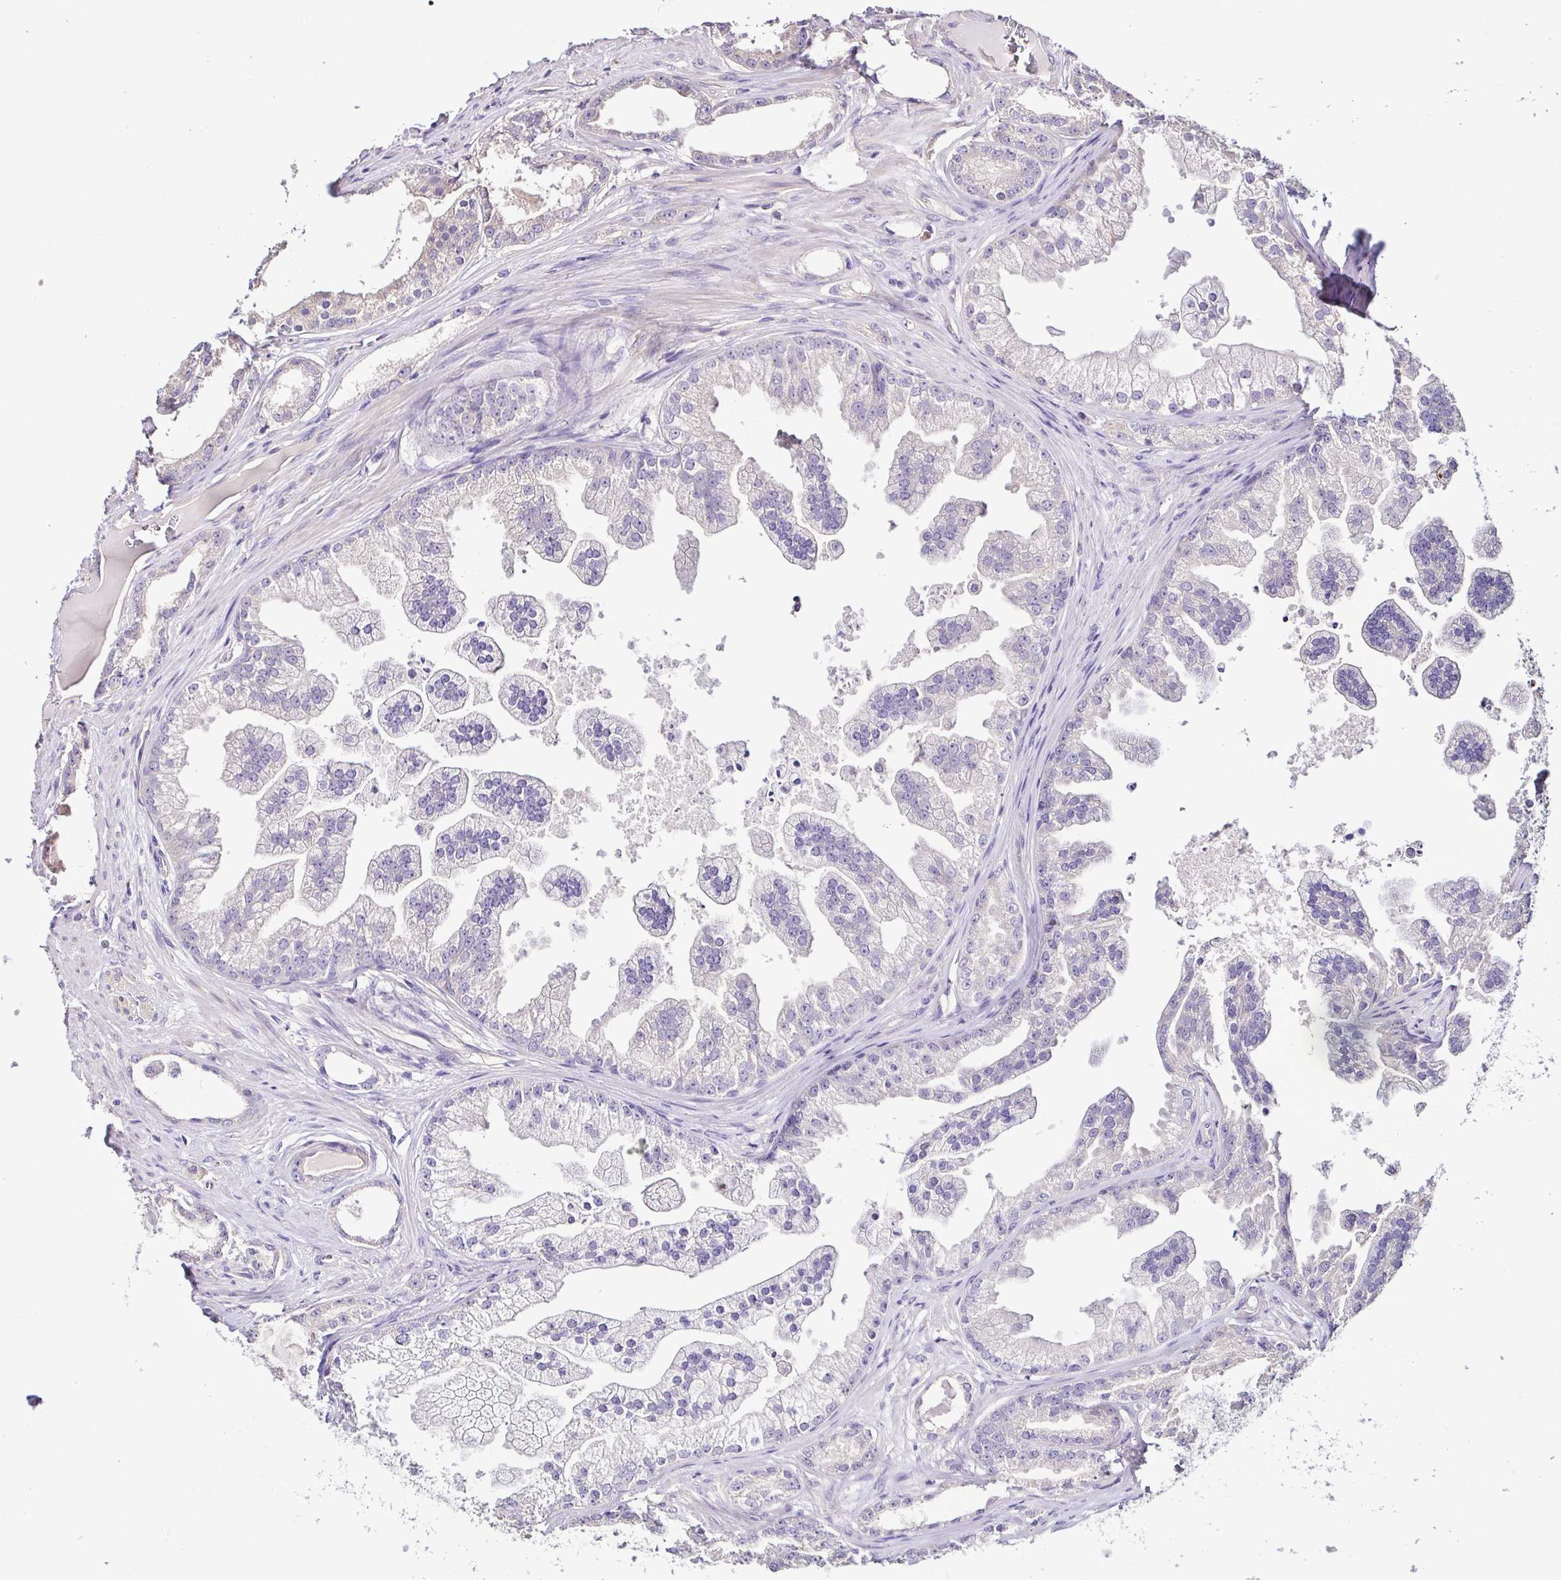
{"staining": {"intensity": "negative", "quantity": "none", "location": "none"}, "tissue": "prostate cancer", "cell_type": "Tumor cells", "image_type": "cancer", "snomed": [{"axis": "morphology", "description": "Adenocarcinoma, Low grade"}, {"axis": "topography", "description": "Prostate"}], "caption": "Micrograph shows no significant protein expression in tumor cells of low-grade adenocarcinoma (prostate). The staining is performed using DAB (3,3'-diaminobenzidine) brown chromogen with nuclei counter-stained in using hematoxylin.", "gene": "LMOD2", "patient": {"sex": "male", "age": 65}}